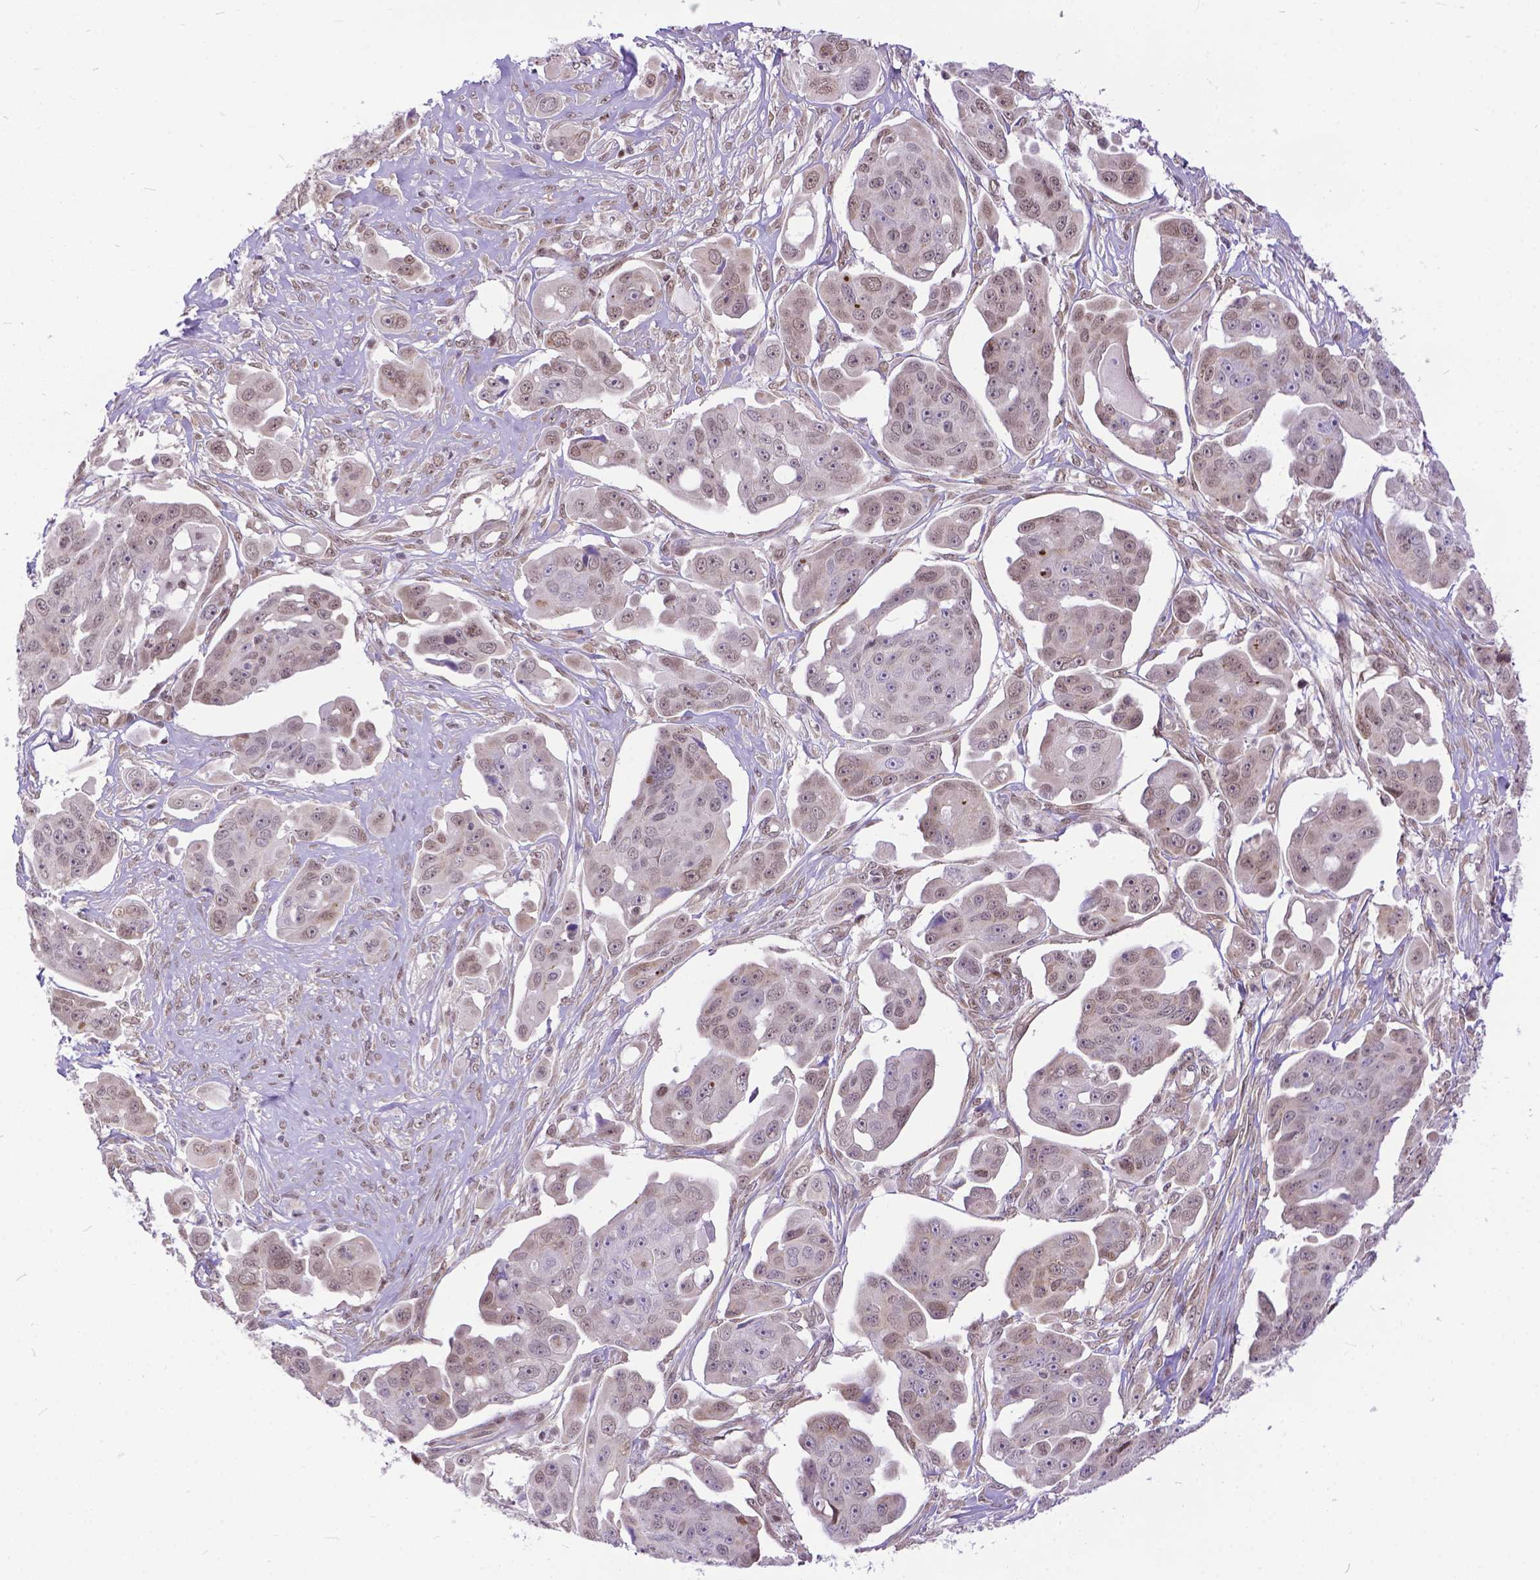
{"staining": {"intensity": "weak", "quantity": ">75%", "location": "cytoplasmic/membranous,nuclear"}, "tissue": "ovarian cancer", "cell_type": "Tumor cells", "image_type": "cancer", "snomed": [{"axis": "morphology", "description": "Carcinoma, endometroid"}, {"axis": "topography", "description": "Ovary"}], "caption": "Brown immunohistochemical staining in human ovarian cancer (endometroid carcinoma) exhibits weak cytoplasmic/membranous and nuclear expression in approximately >75% of tumor cells.", "gene": "FAM124B", "patient": {"sex": "female", "age": 70}}